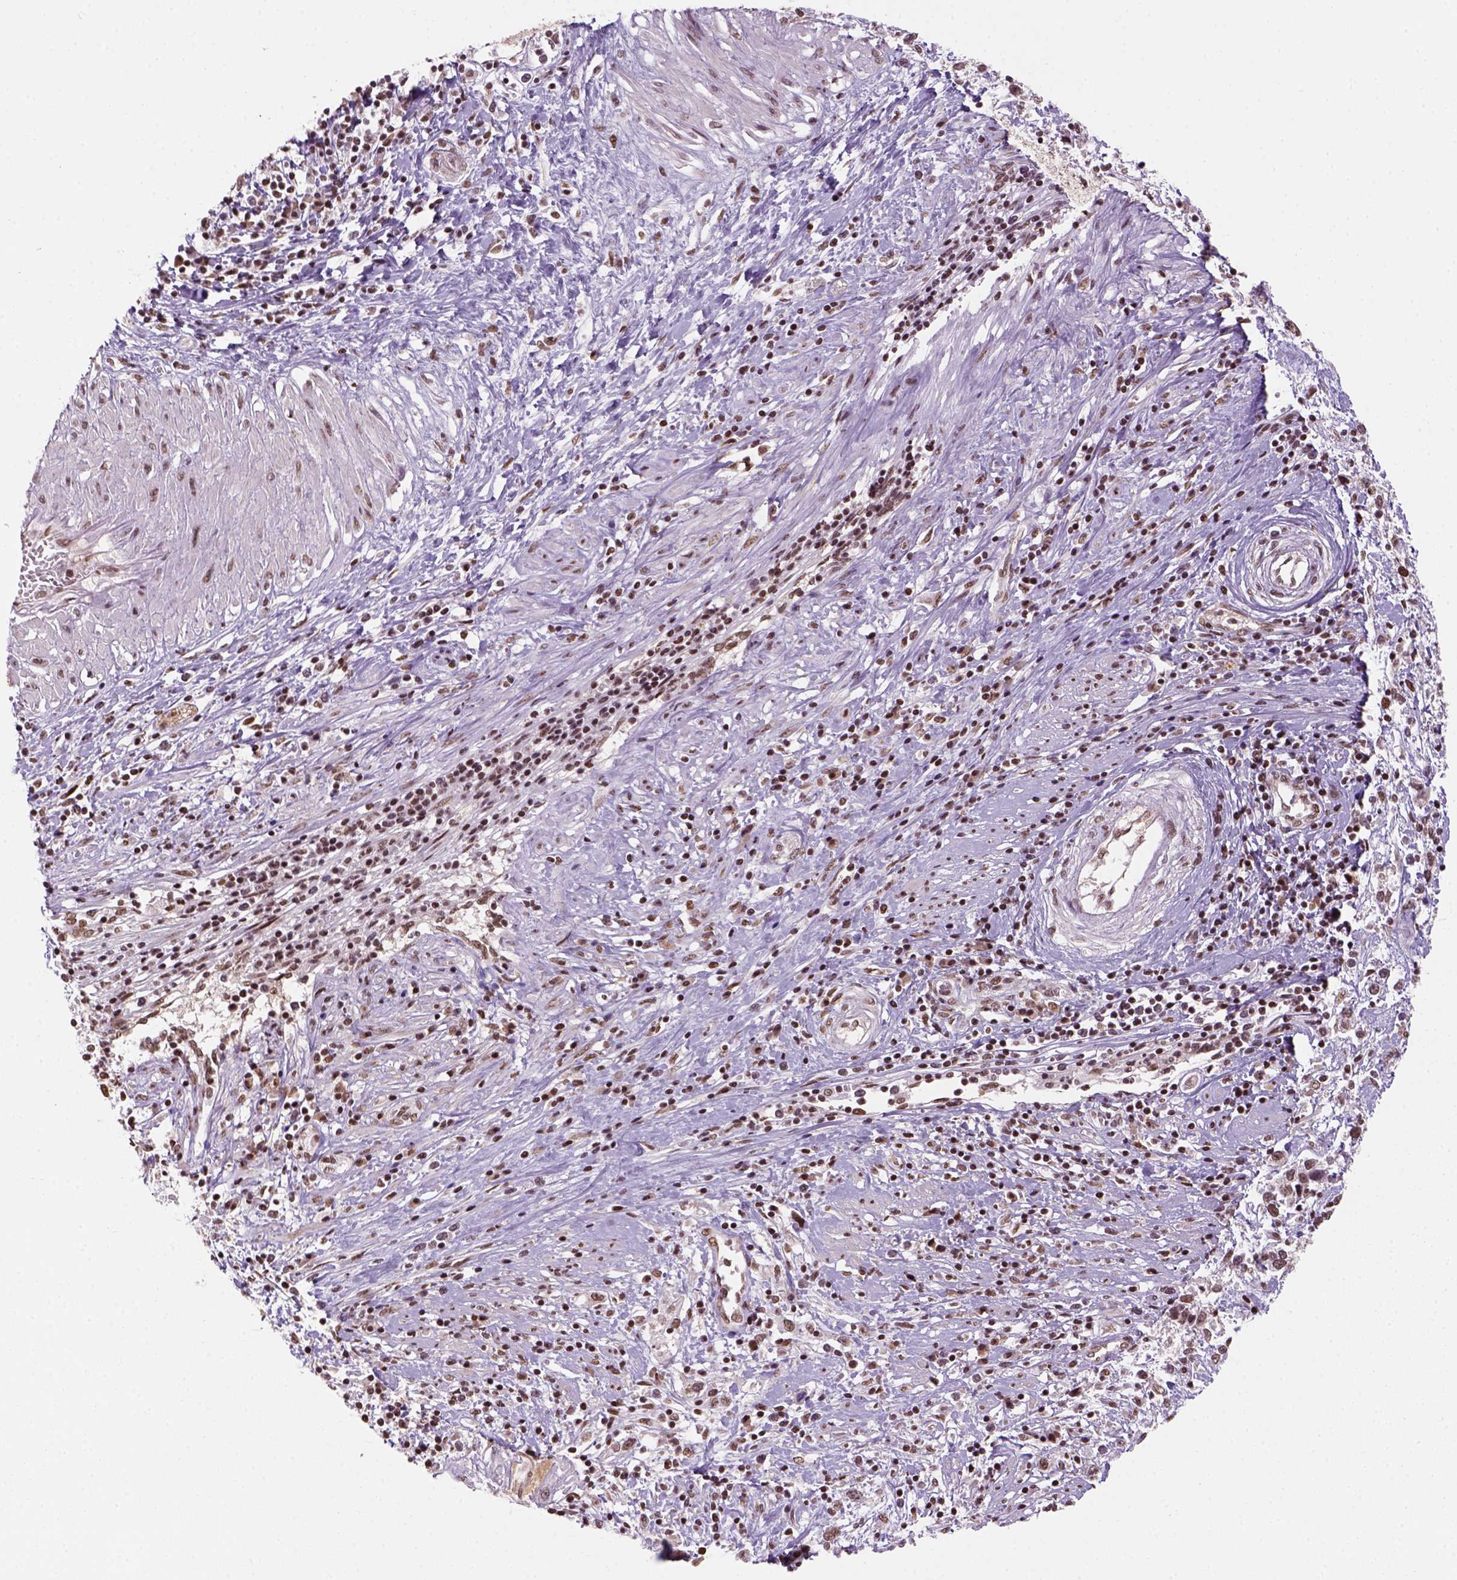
{"staining": {"intensity": "weak", "quantity": ">75%", "location": "nuclear"}, "tissue": "cervical cancer", "cell_type": "Tumor cells", "image_type": "cancer", "snomed": [{"axis": "morphology", "description": "Adenocarcinoma, NOS"}, {"axis": "topography", "description": "Cervix"}], "caption": "A micrograph of human cervical cancer stained for a protein reveals weak nuclear brown staining in tumor cells.", "gene": "GOT1", "patient": {"sex": "female", "age": 40}}